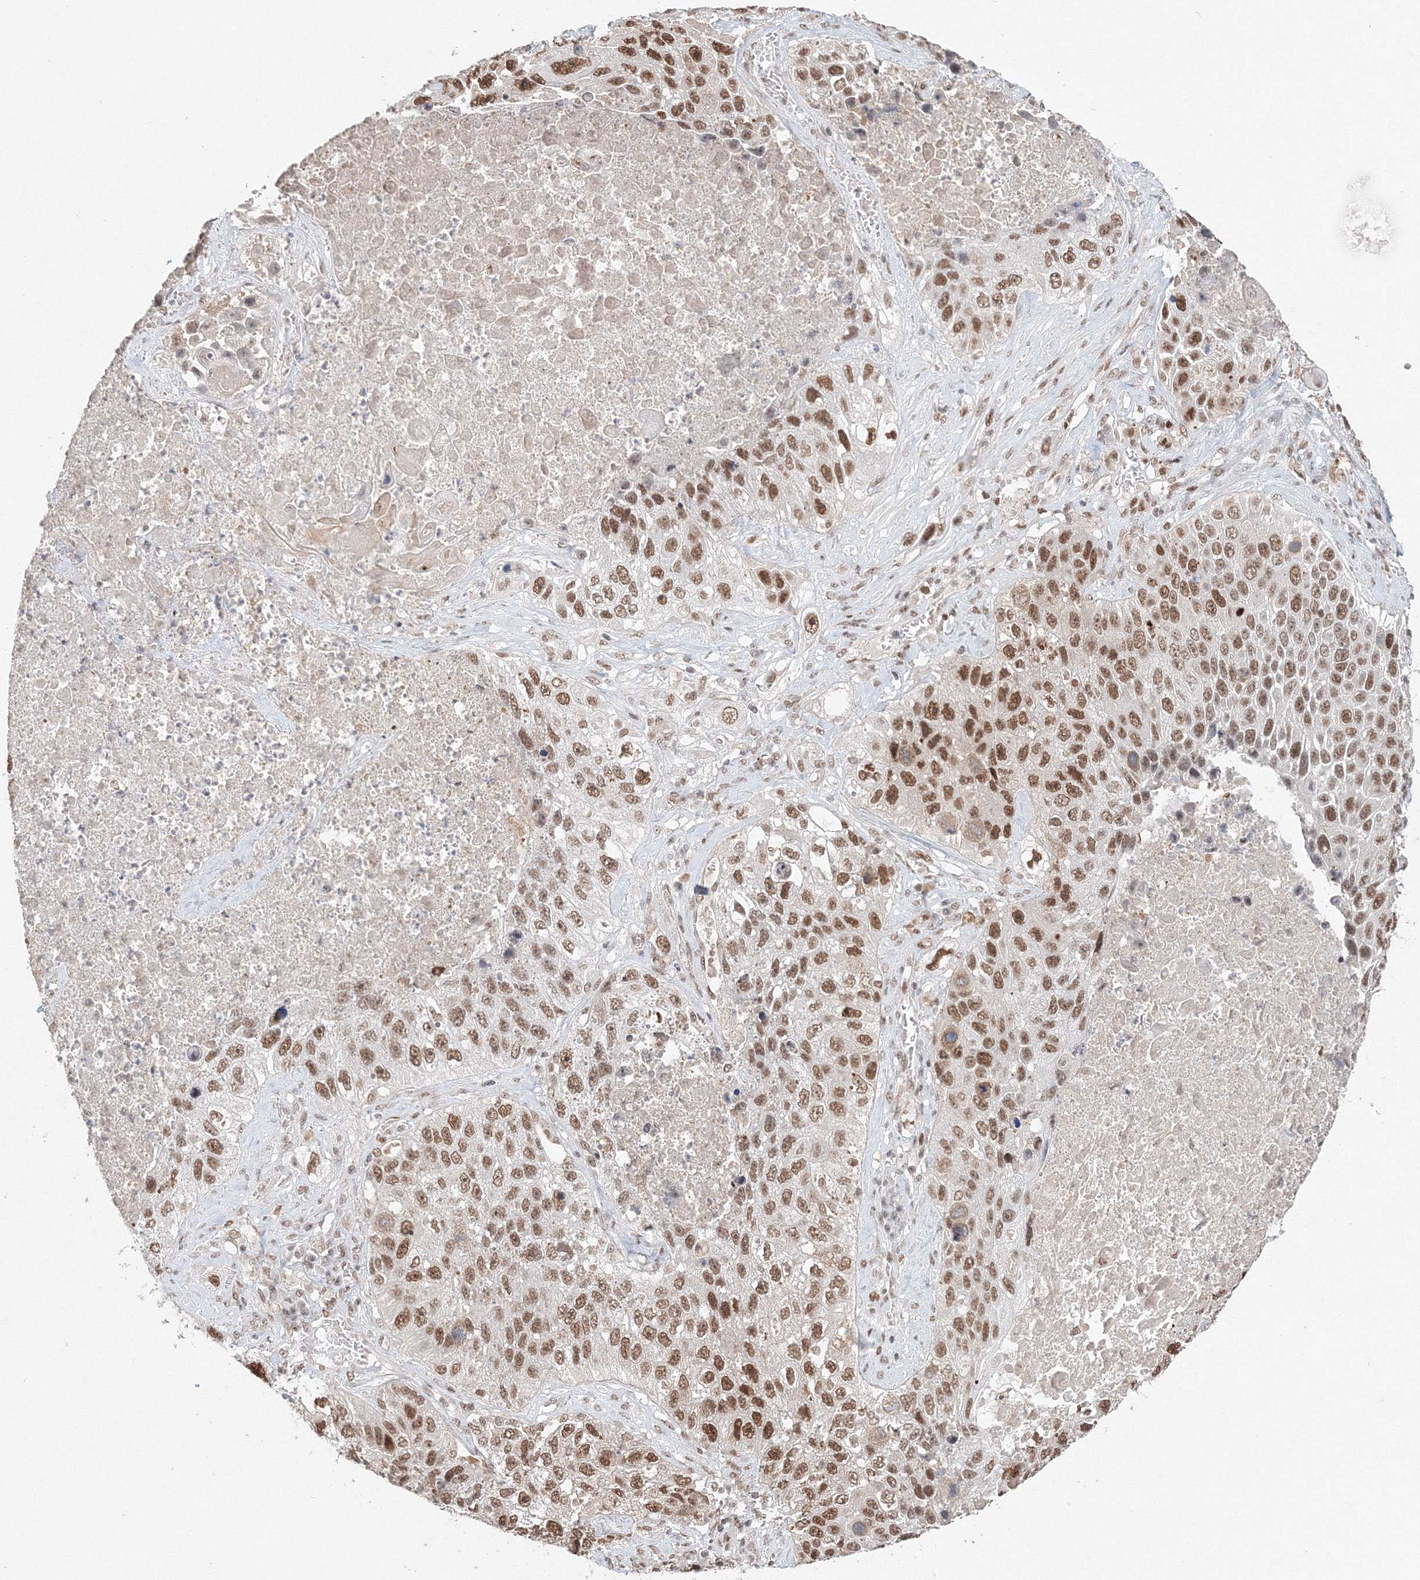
{"staining": {"intensity": "moderate", "quantity": ">75%", "location": "nuclear"}, "tissue": "lung cancer", "cell_type": "Tumor cells", "image_type": "cancer", "snomed": [{"axis": "morphology", "description": "Squamous cell carcinoma, NOS"}, {"axis": "topography", "description": "Lung"}], "caption": "IHC staining of lung cancer (squamous cell carcinoma), which shows medium levels of moderate nuclear expression in approximately >75% of tumor cells indicating moderate nuclear protein expression. The staining was performed using DAB (brown) for protein detection and nuclei were counterstained in hematoxylin (blue).", "gene": "IWS1", "patient": {"sex": "male", "age": 61}}